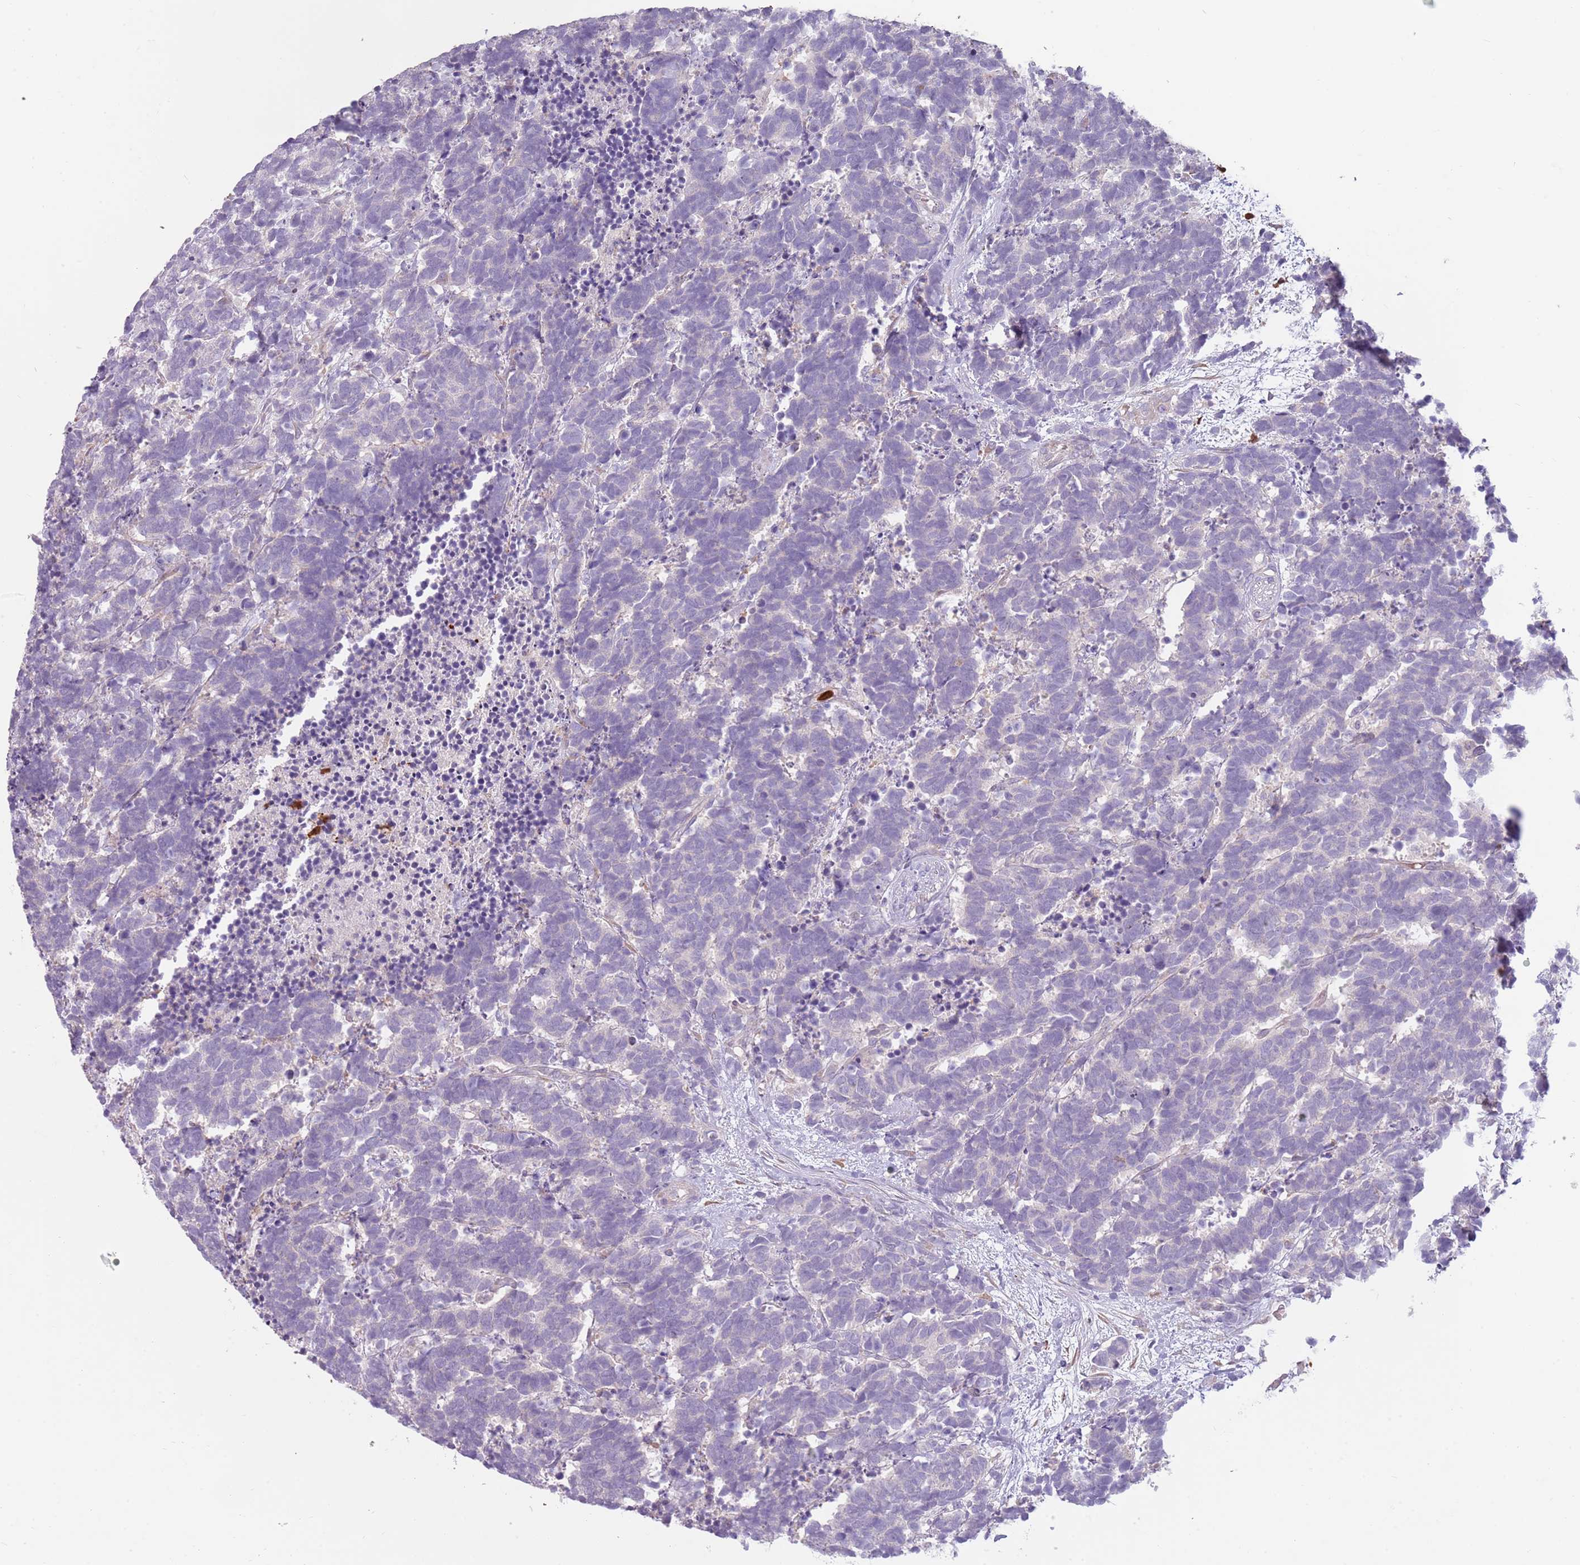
{"staining": {"intensity": "negative", "quantity": "none", "location": "none"}, "tissue": "carcinoid", "cell_type": "Tumor cells", "image_type": "cancer", "snomed": [{"axis": "morphology", "description": "Carcinoma, NOS"}, {"axis": "morphology", "description": "Carcinoid, malignant, NOS"}, {"axis": "topography", "description": "Prostate"}], "caption": "A photomicrograph of human malignant carcinoid is negative for staining in tumor cells. (Stains: DAB (3,3'-diaminobenzidine) immunohistochemistry with hematoxylin counter stain, Microscopy: brightfield microscopy at high magnification).", "gene": "SPAG4", "patient": {"sex": "male", "age": 57}}